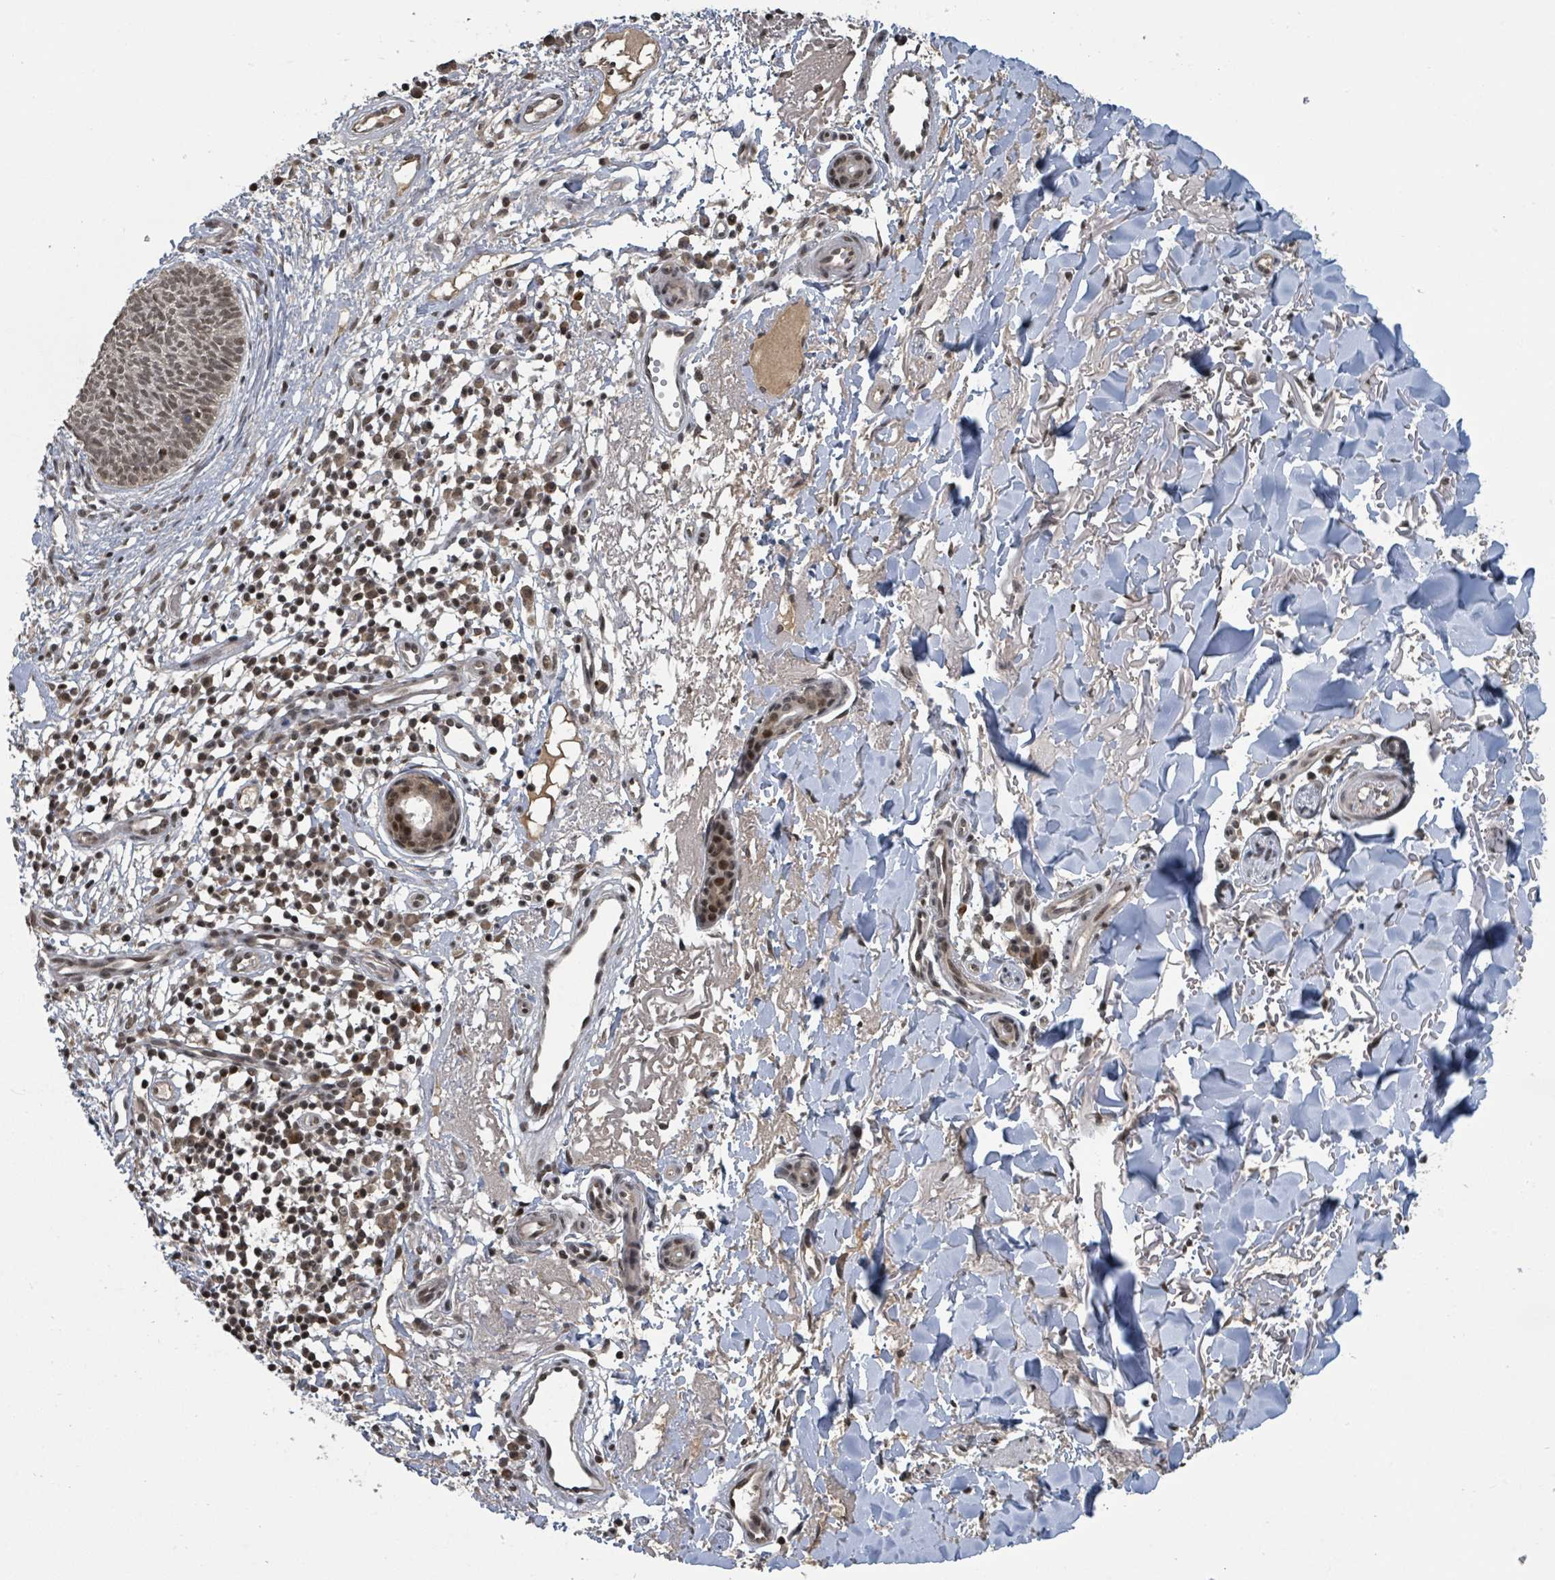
{"staining": {"intensity": "moderate", "quantity": ">75%", "location": "nuclear"}, "tissue": "skin cancer", "cell_type": "Tumor cells", "image_type": "cancer", "snomed": [{"axis": "morphology", "description": "Basal cell carcinoma"}, {"axis": "topography", "description": "Skin"}], "caption": "About >75% of tumor cells in human skin basal cell carcinoma show moderate nuclear protein expression as visualized by brown immunohistochemical staining.", "gene": "ZBTB14", "patient": {"sex": "male", "age": 84}}